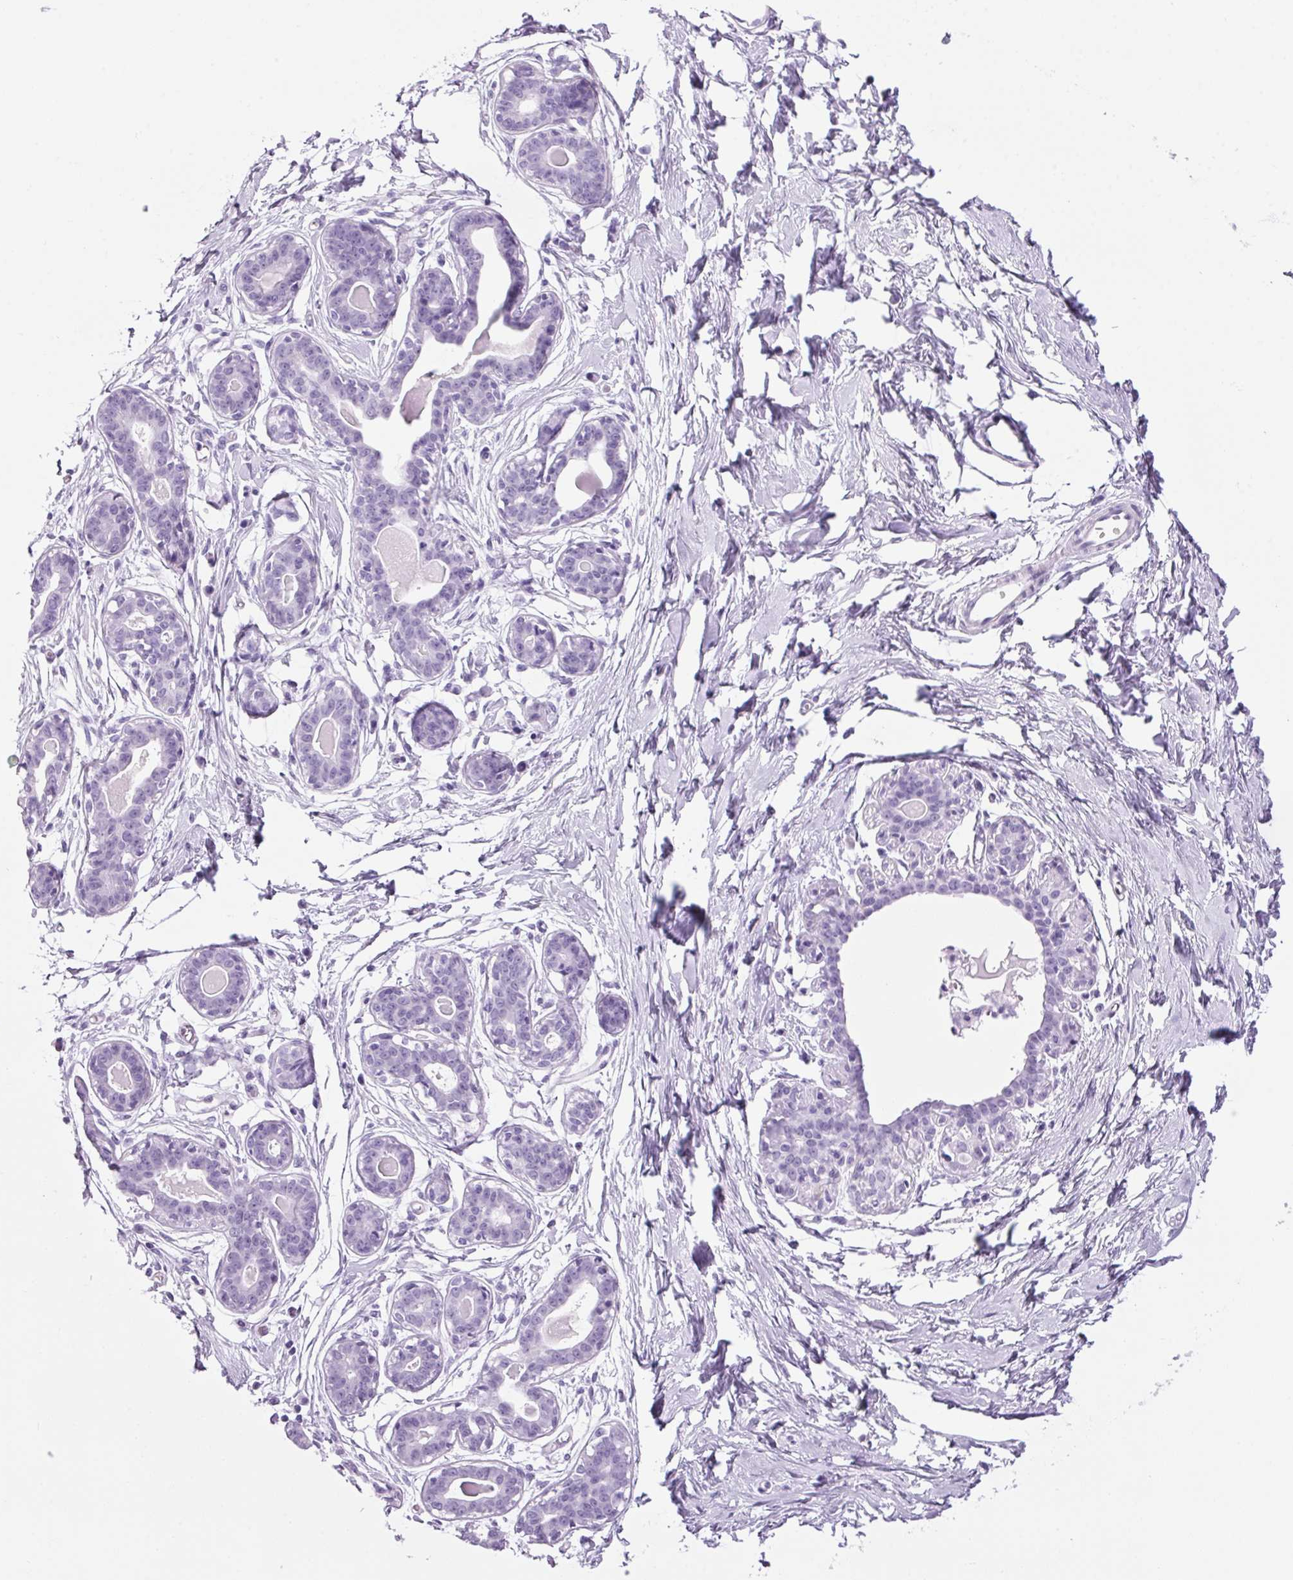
{"staining": {"intensity": "negative", "quantity": "none", "location": "none"}, "tissue": "breast", "cell_type": "Adipocytes", "image_type": "normal", "snomed": [{"axis": "morphology", "description": "Normal tissue, NOS"}, {"axis": "topography", "description": "Breast"}], "caption": "This is an IHC image of benign breast. There is no expression in adipocytes.", "gene": "PPP1R1A", "patient": {"sex": "female", "age": 45}}